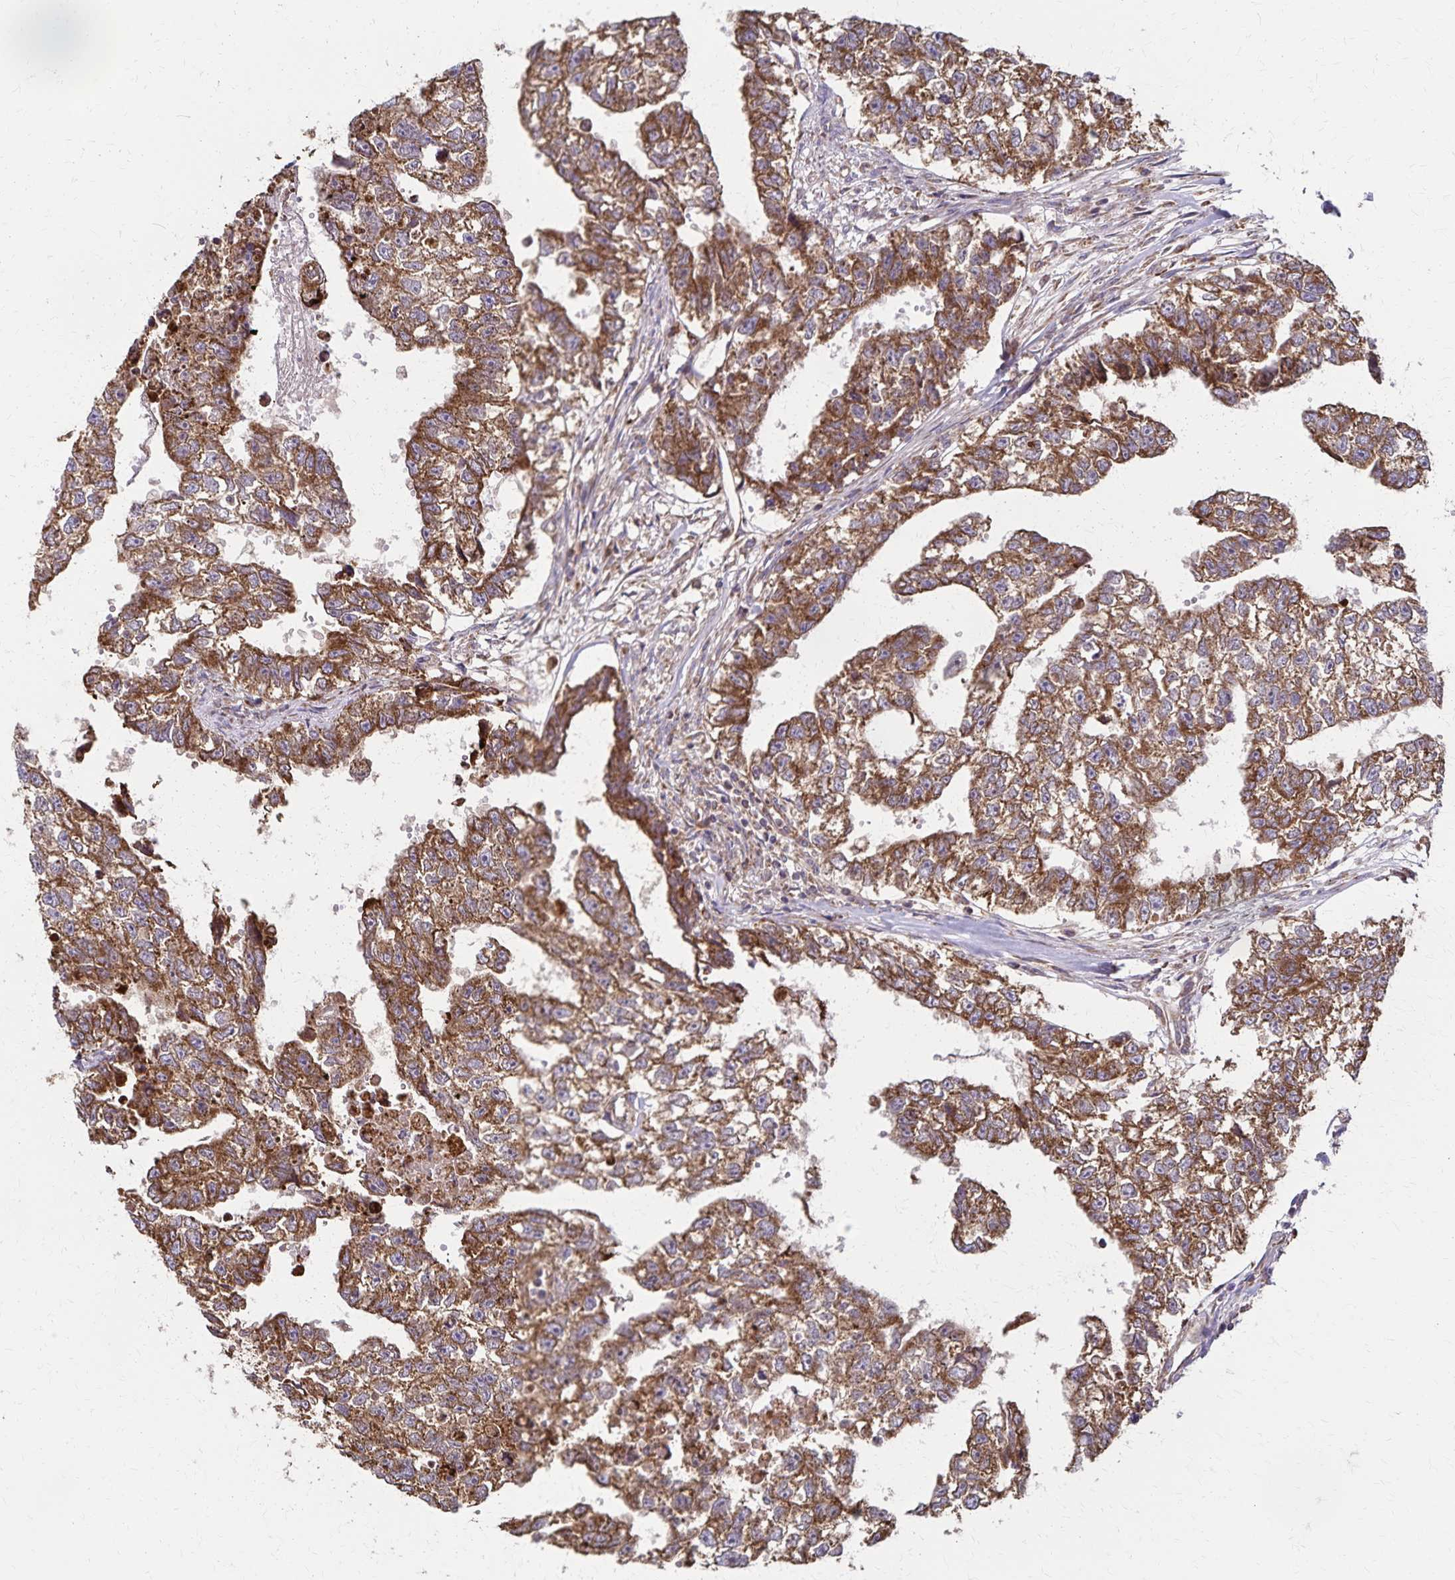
{"staining": {"intensity": "strong", "quantity": ">75%", "location": "cytoplasmic/membranous"}, "tissue": "testis cancer", "cell_type": "Tumor cells", "image_type": "cancer", "snomed": [{"axis": "morphology", "description": "Carcinoma, Embryonal, NOS"}, {"axis": "morphology", "description": "Teratoma, malignant, NOS"}, {"axis": "topography", "description": "Testis"}], "caption": "Protein analysis of testis embryonal carcinoma tissue demonstrates strong cytoplasmic/membranous staining in about >75% of tumor cells.", "gene": "RNF10", "patient": {"sex": "male", "age": 44}}